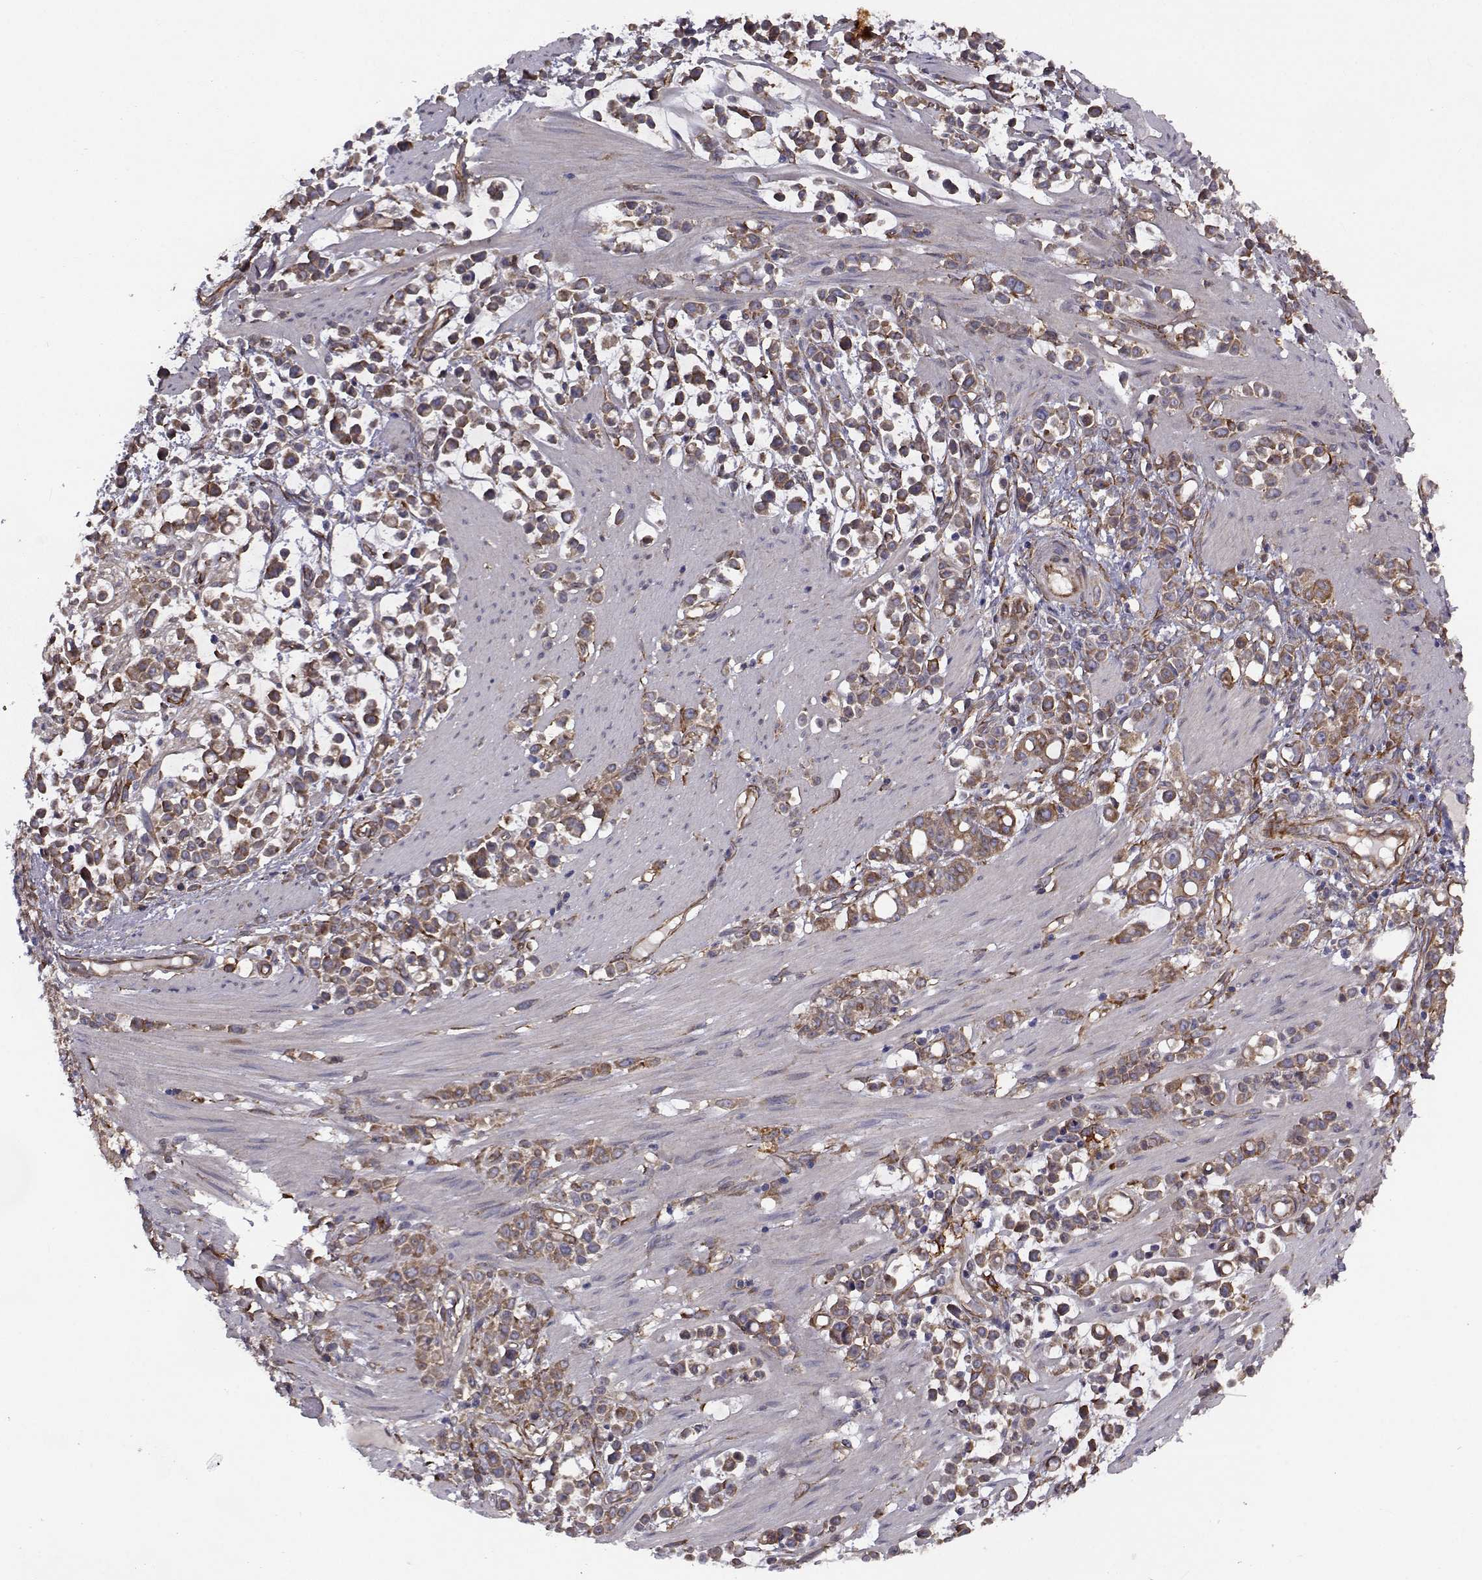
{"staining": {"intensity": "moderate", "quantity": ">75%", "location": "cytoplasmic/membranous"}, "tissue": "stomach cancer", "cell_type": "Tumor cells", "image_type": "cancer", "snomed": [{"axis": "morphology", "description": "Adenocarcinoma, NOS"}, {"axis": "topography", "description": "Stomach"}], "caption": "A histopathology image of adenocarcinoma (stomach) stained for a protein displays moderate cytoplasmic/membranous brown staining in tumor cells.", "gene": "TRIP10", "patient": {"sex": "male", "age": 82}}